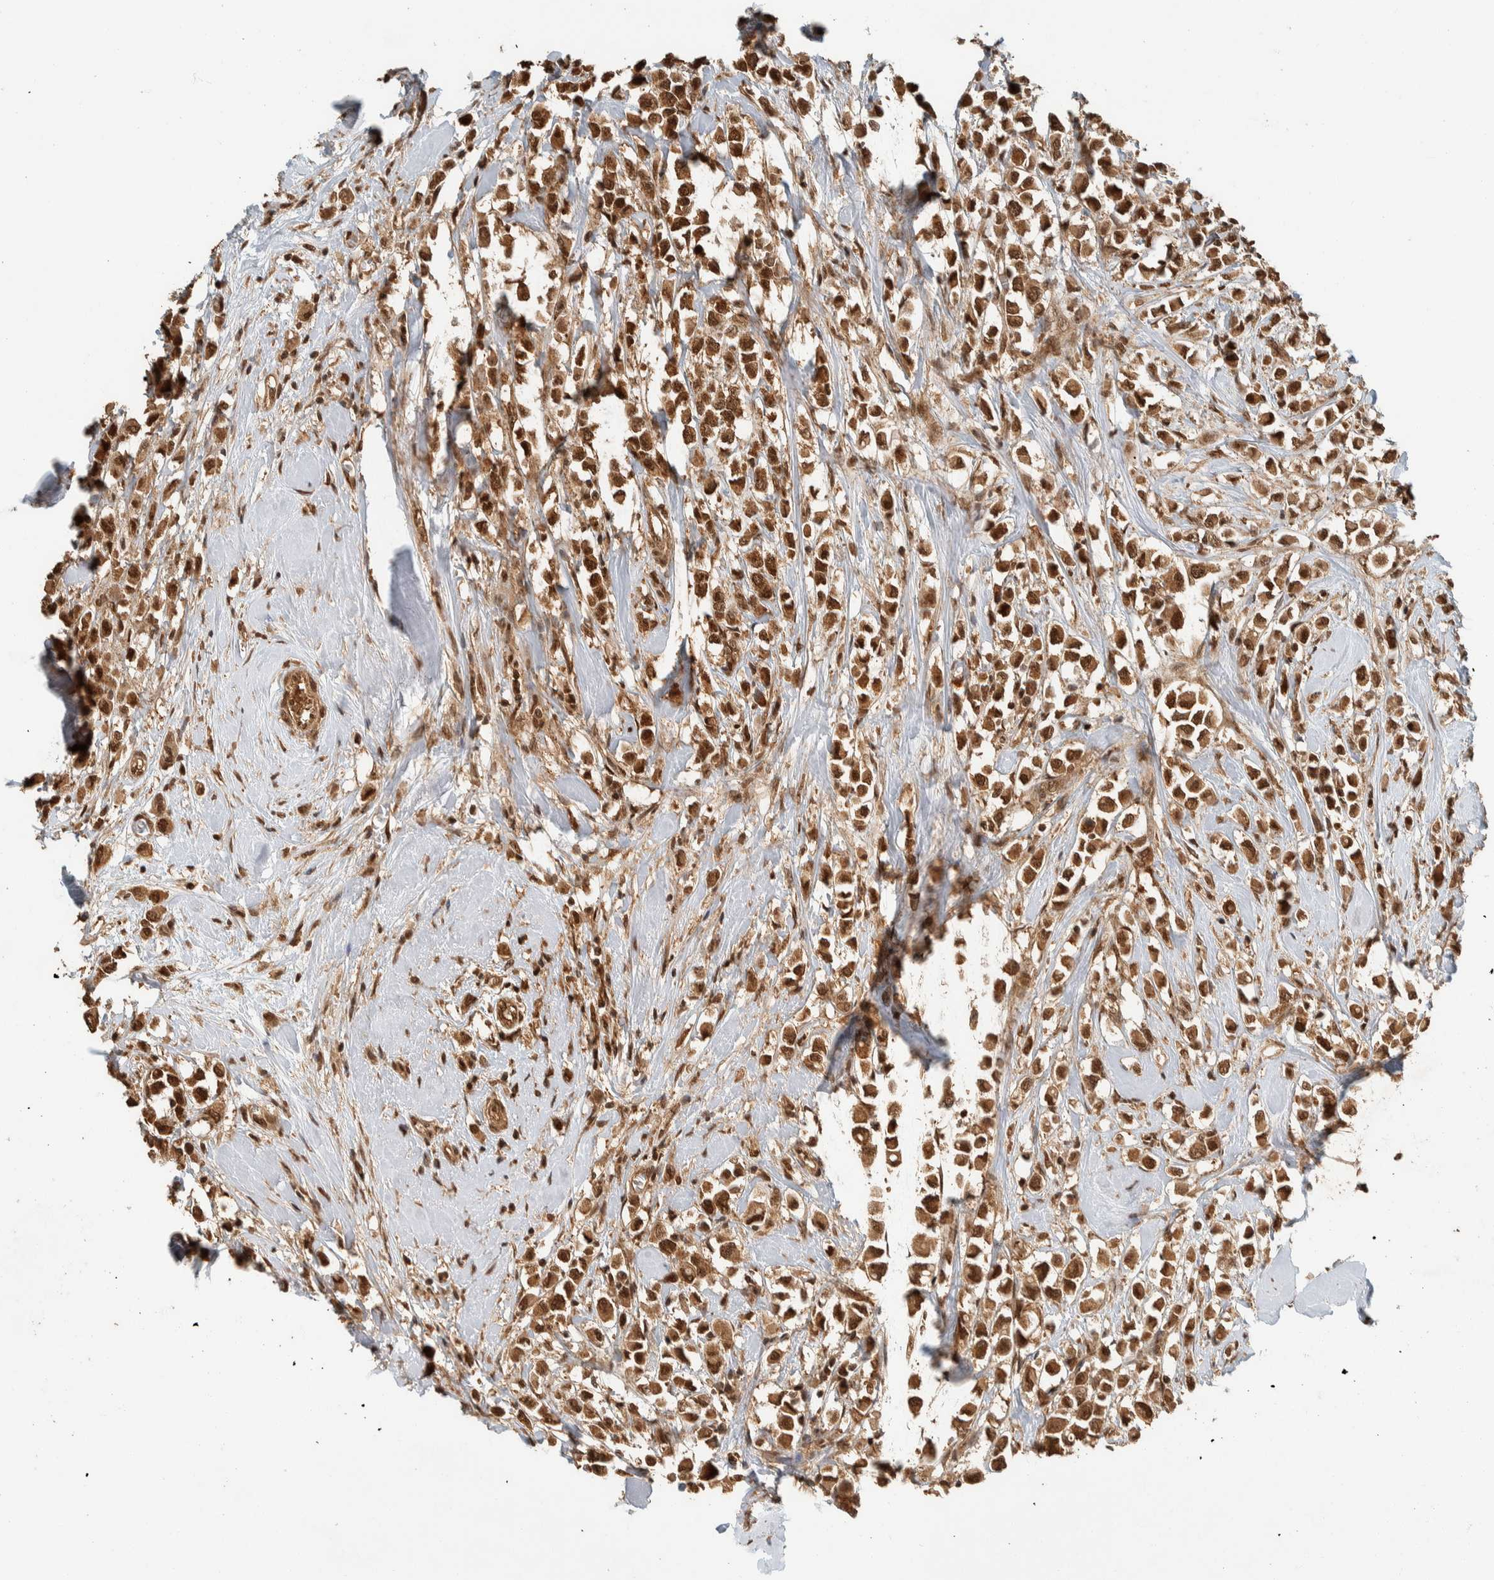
{"staining": {"intensity": "strong", "quantity": ">75%", "location": "cytoplasmic/membranous,nuclear"}, "tissue": "breast cancer", "cell_type": "Tumor cells", "image_type": "cancer", "snomed": [{"axis": "morphology", "description": "Duct carcinoma"}, {"axis": "topography", "description": "Breast"}], "caption": "IHC (DAB) staining of human breast cancer shows strong cytoplasmic/membranous and nuclear protein staining in approximately >75% of tumor cells.", "gene": "ZBTB2", "patient": {"sex": "female", "age": 61}}